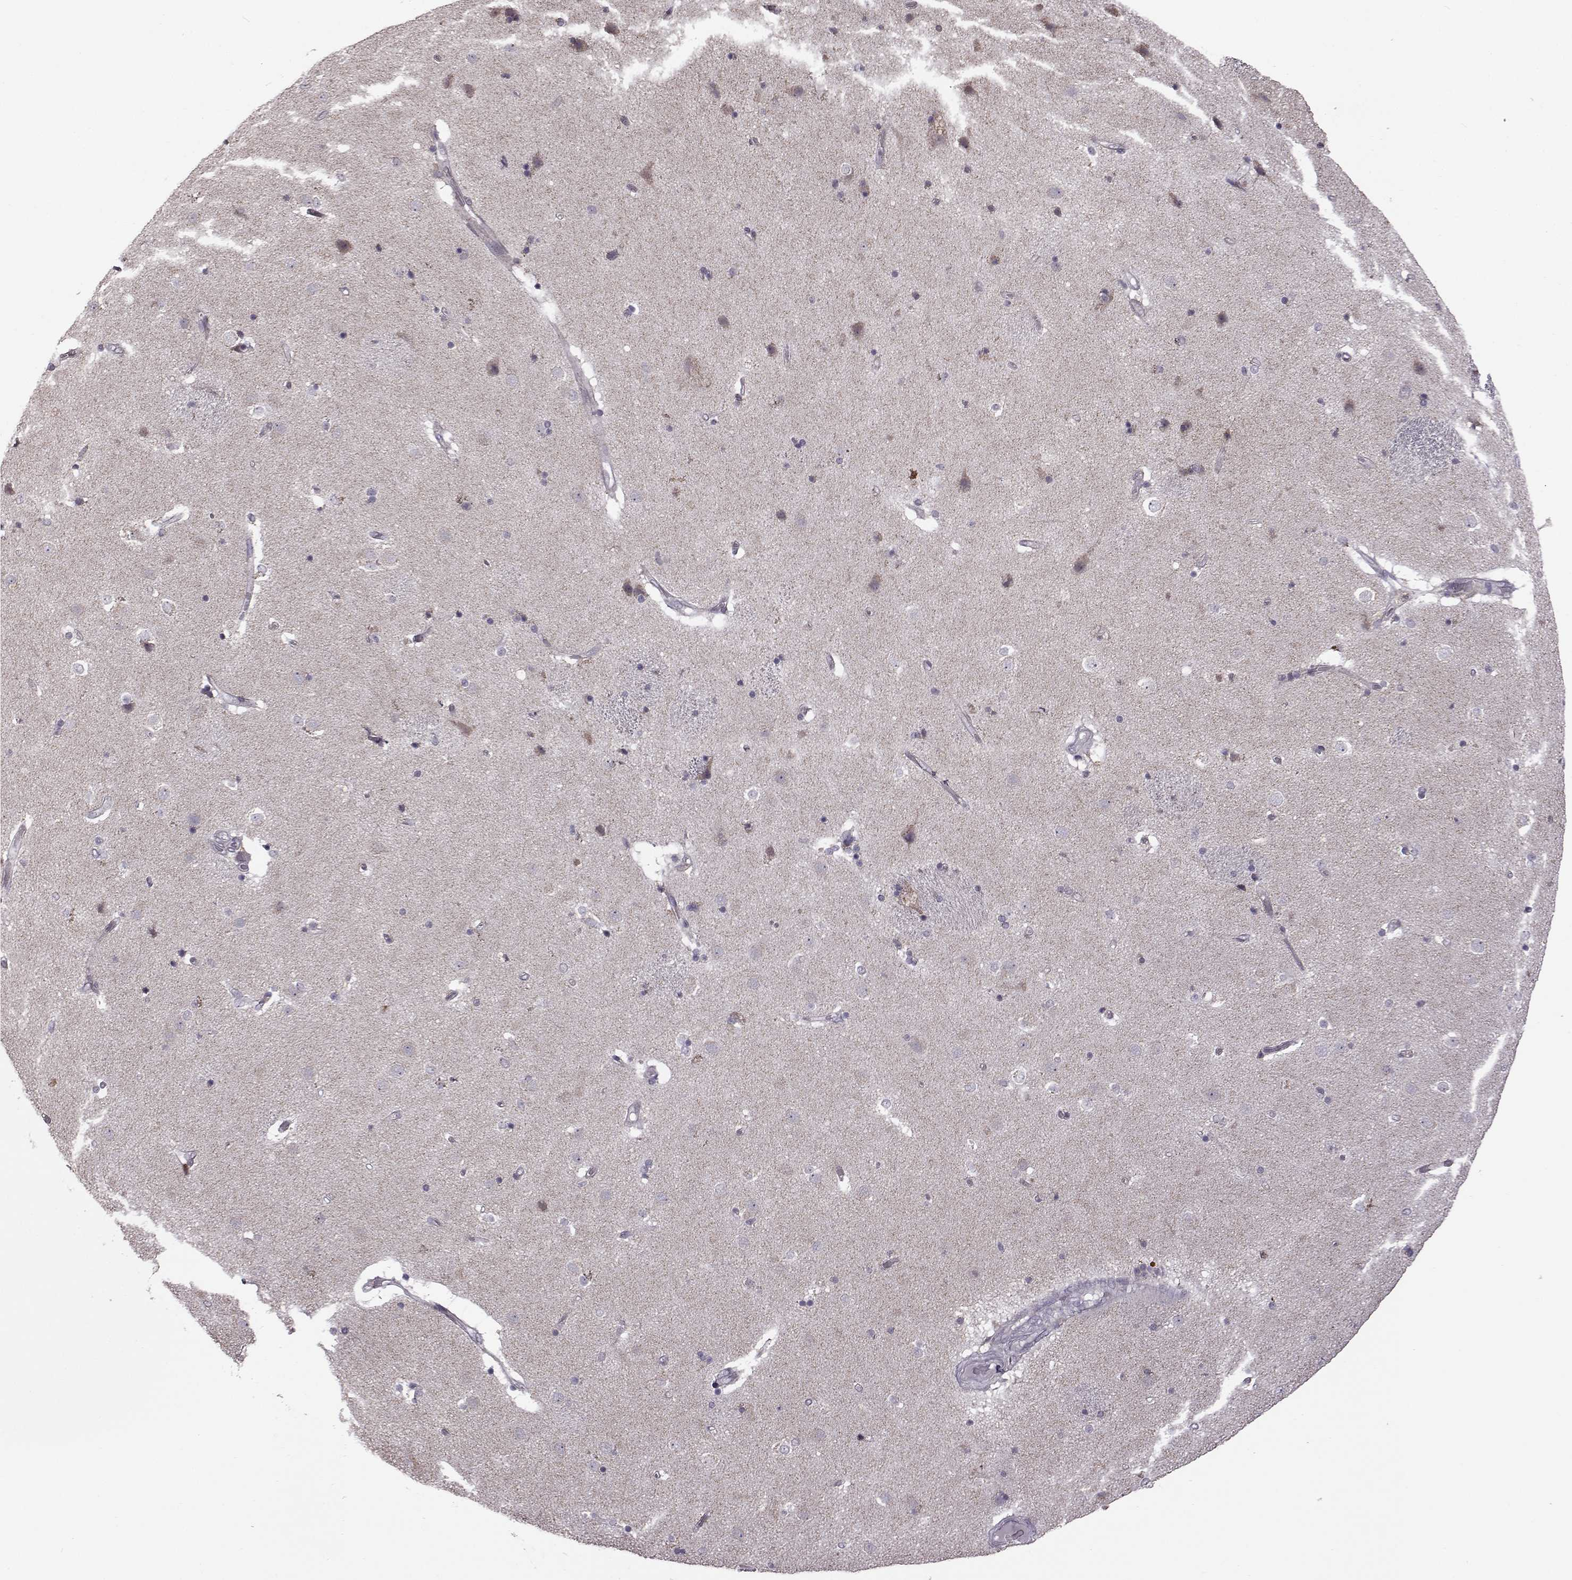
{"staining": {"intensity": "negative", "quantity": "none", "location": "none"}, "tissue": "caudate", "cell_type": "Glial cells", "image_type": "normal", "snomed": [{"axis": "morphology", "description": "Normal tissue, NOS"}, {"axis": "topography", "description": "Lateral ventricle wall"}], "caption": "Immunohistochemistry (IHC) of benign caudate exhibits no expression in glial cells.", "gene": "DOK2", "patient": {"sex": "female", "age": 71}}